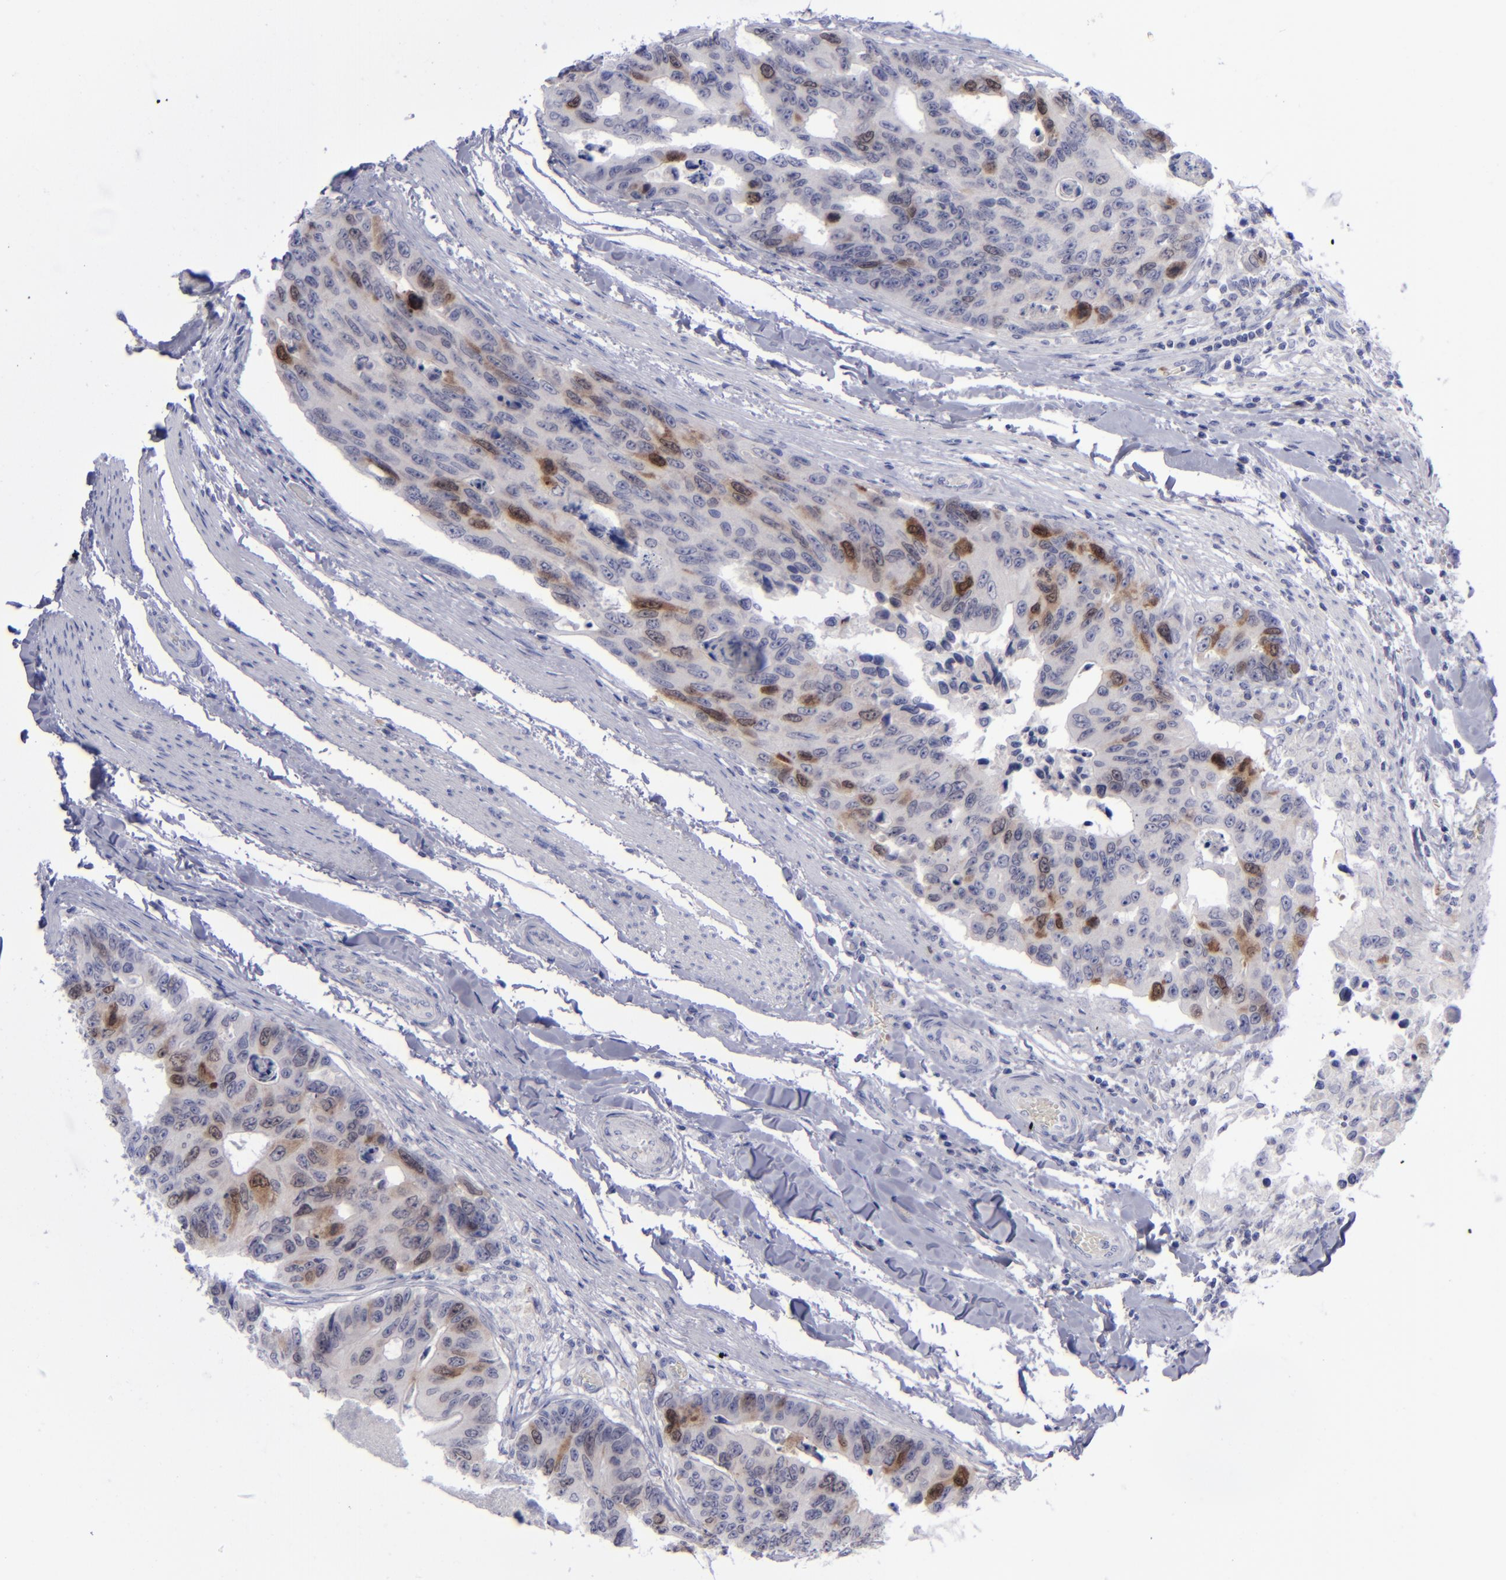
{"staining": {"intensity": "moderate", "quantity": "25%-75%", "location": "cytoplasmic/membranous"}, "tissue": "colorectal cancer", "cell_type": "Tumor cells", "image_type": "cancer", "snomed": [{"axis": "morphology", "description": "Adenocarcinoma, NOS"}, {"axis": "topography", "description": "Colon"}], "caption": "DAB immunohistochemical staining of human adenocarcinoma (colorectal) shows moderate cytoplasmic/membranous protein expression in about 25%-75% of tumor cells. The staining was performed using DAB (3,3'-diaminobenzidine) to visualize the protein expression in brown, while the nuclei were stained in blue with hematoxylin (Magnification: 20x).", "gene": "AURKA", "patient": {"sex": "female", "age": 86}}